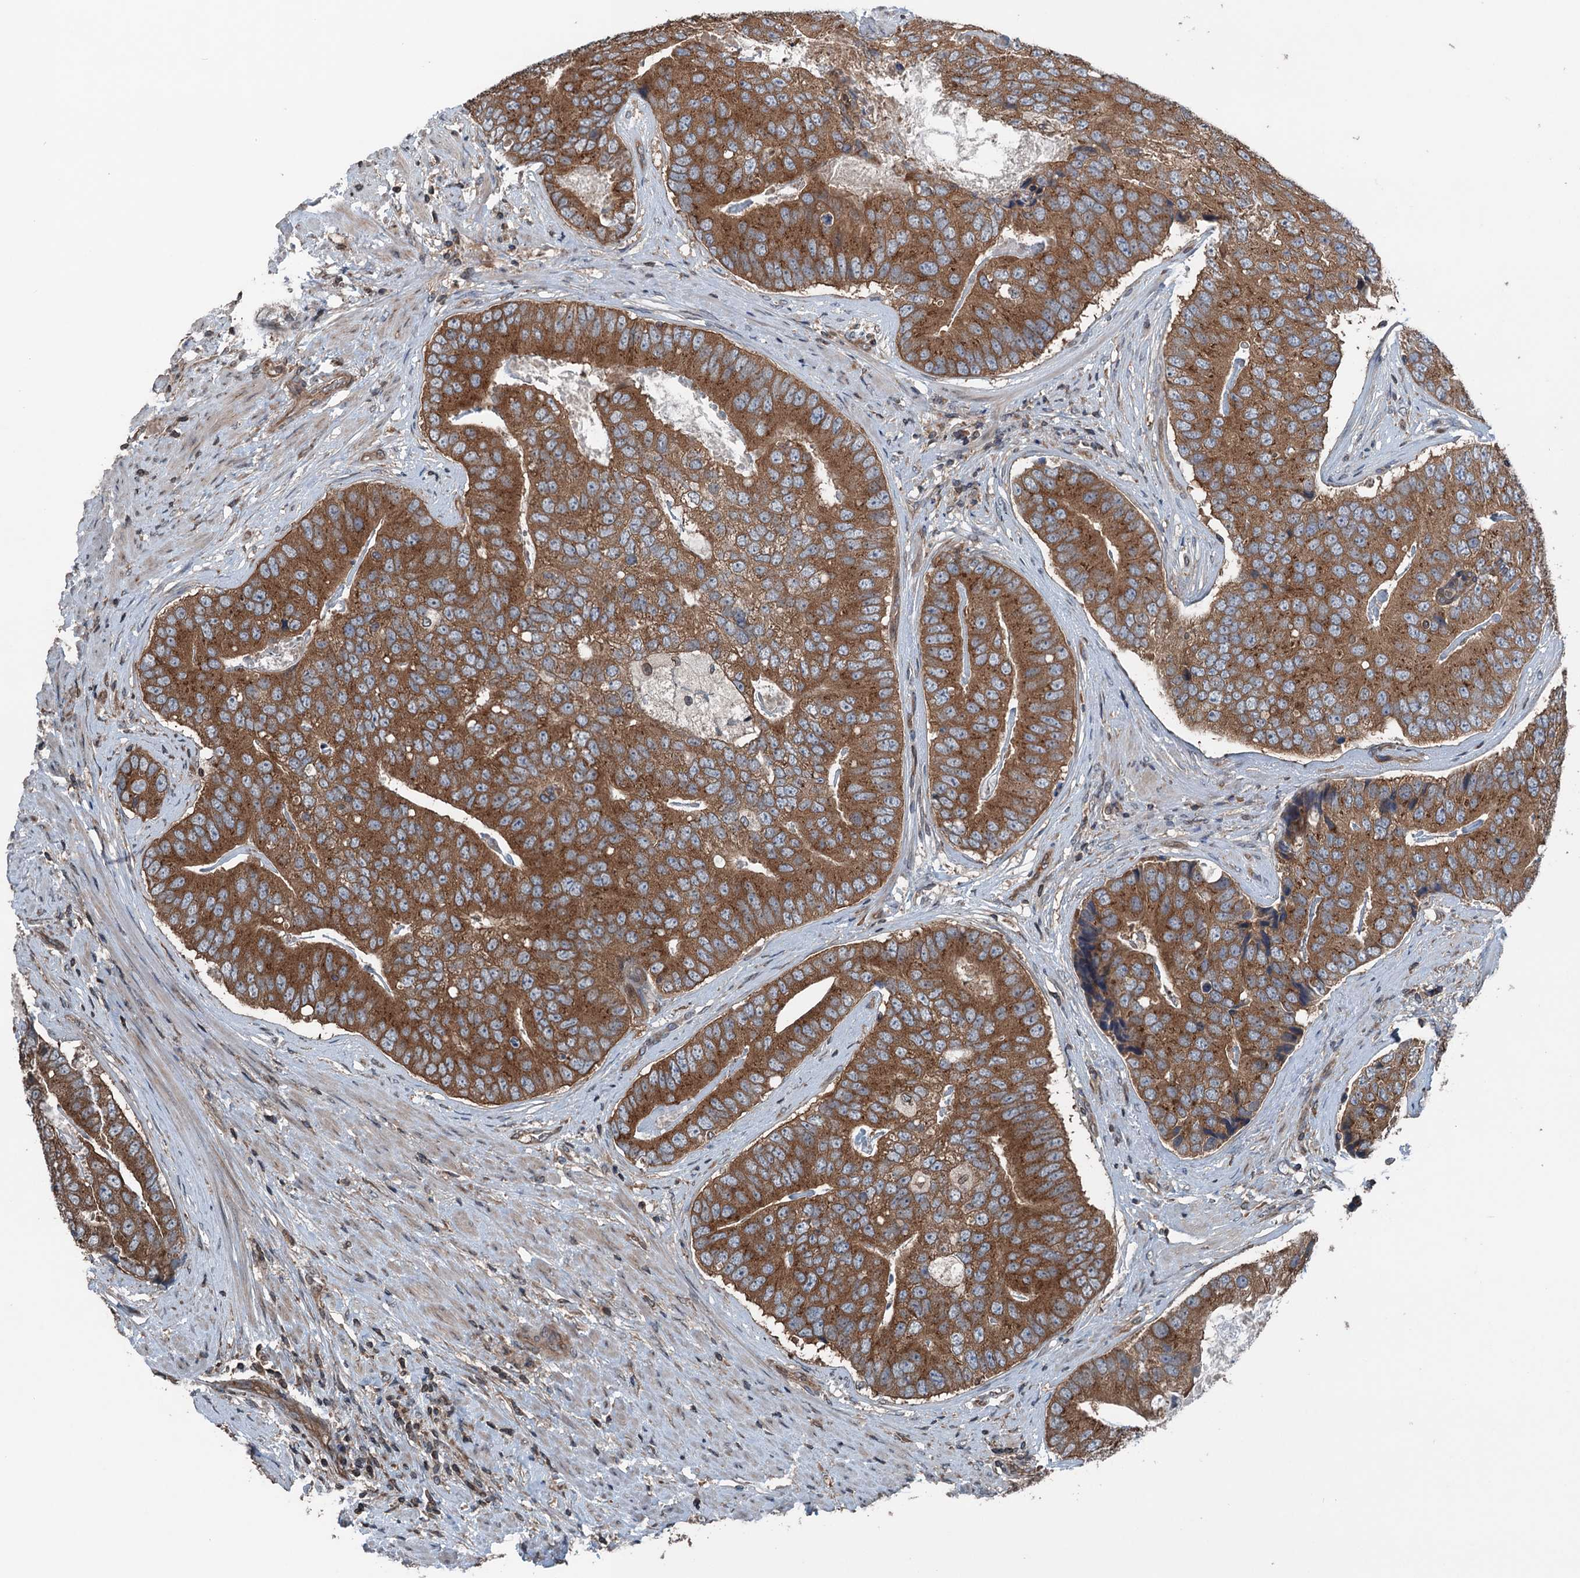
{"staining": {"intensity": "strong", "quantity": ">75%", "location": "cytoplasmic/membranous"}, "tissue": "prostate cancer", "cell_type": "Tumor cells", "image_type": "cancer", "snomed": [{"axis": "morphology", "description": "Adenocarcinoma, High grade"}, {"axis": "topography", "description": "Prostate"}], "caption": "Protein staining of prostate high-grade adenocarcinoma tissue demonstrates strong cytoplasmic/membranous staining in approximately >75% of tumor cells.", "gene": "TRAPPC8", "patient": {"sex": "male", "age": 70}}